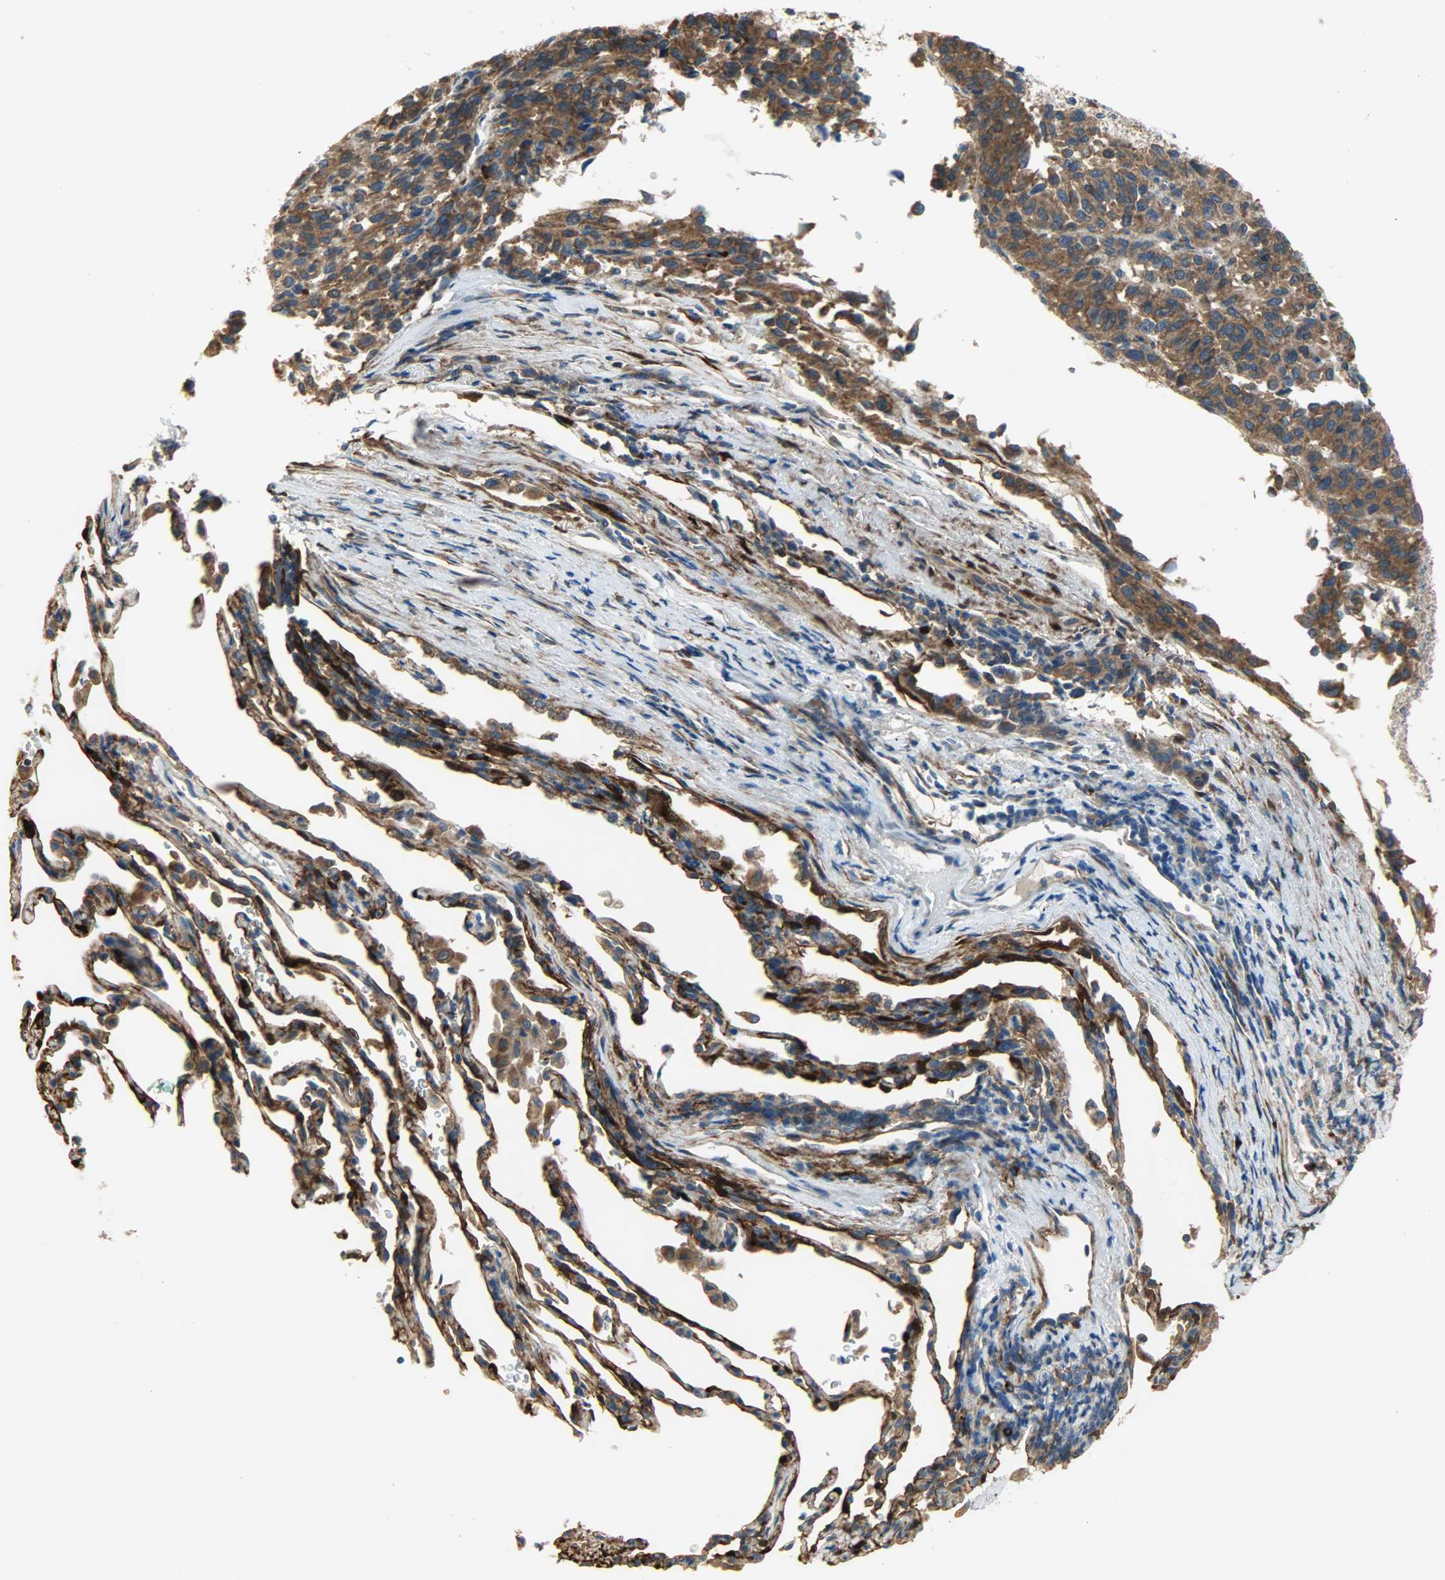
{"staining": {"intensity": "strong", "quantity": ">75%", "location": "cytoplasmic/membranous"}, "tissue": "melanoma", "cell_type": "Tumor cells", "image_type": "cancer", "snomed": [{"axis": "morphology", "description": "Malignant melanoma, Metastatic site"}, {"axis": "topography", "description": "Lung"}], "caption": "A high amount of strong cytoplasmic/membranous expression is present in about >75% of tumor cells in melanoma tissue.", "gene": "C1orf198", "patient": {"sex": "male", "age": 64}}